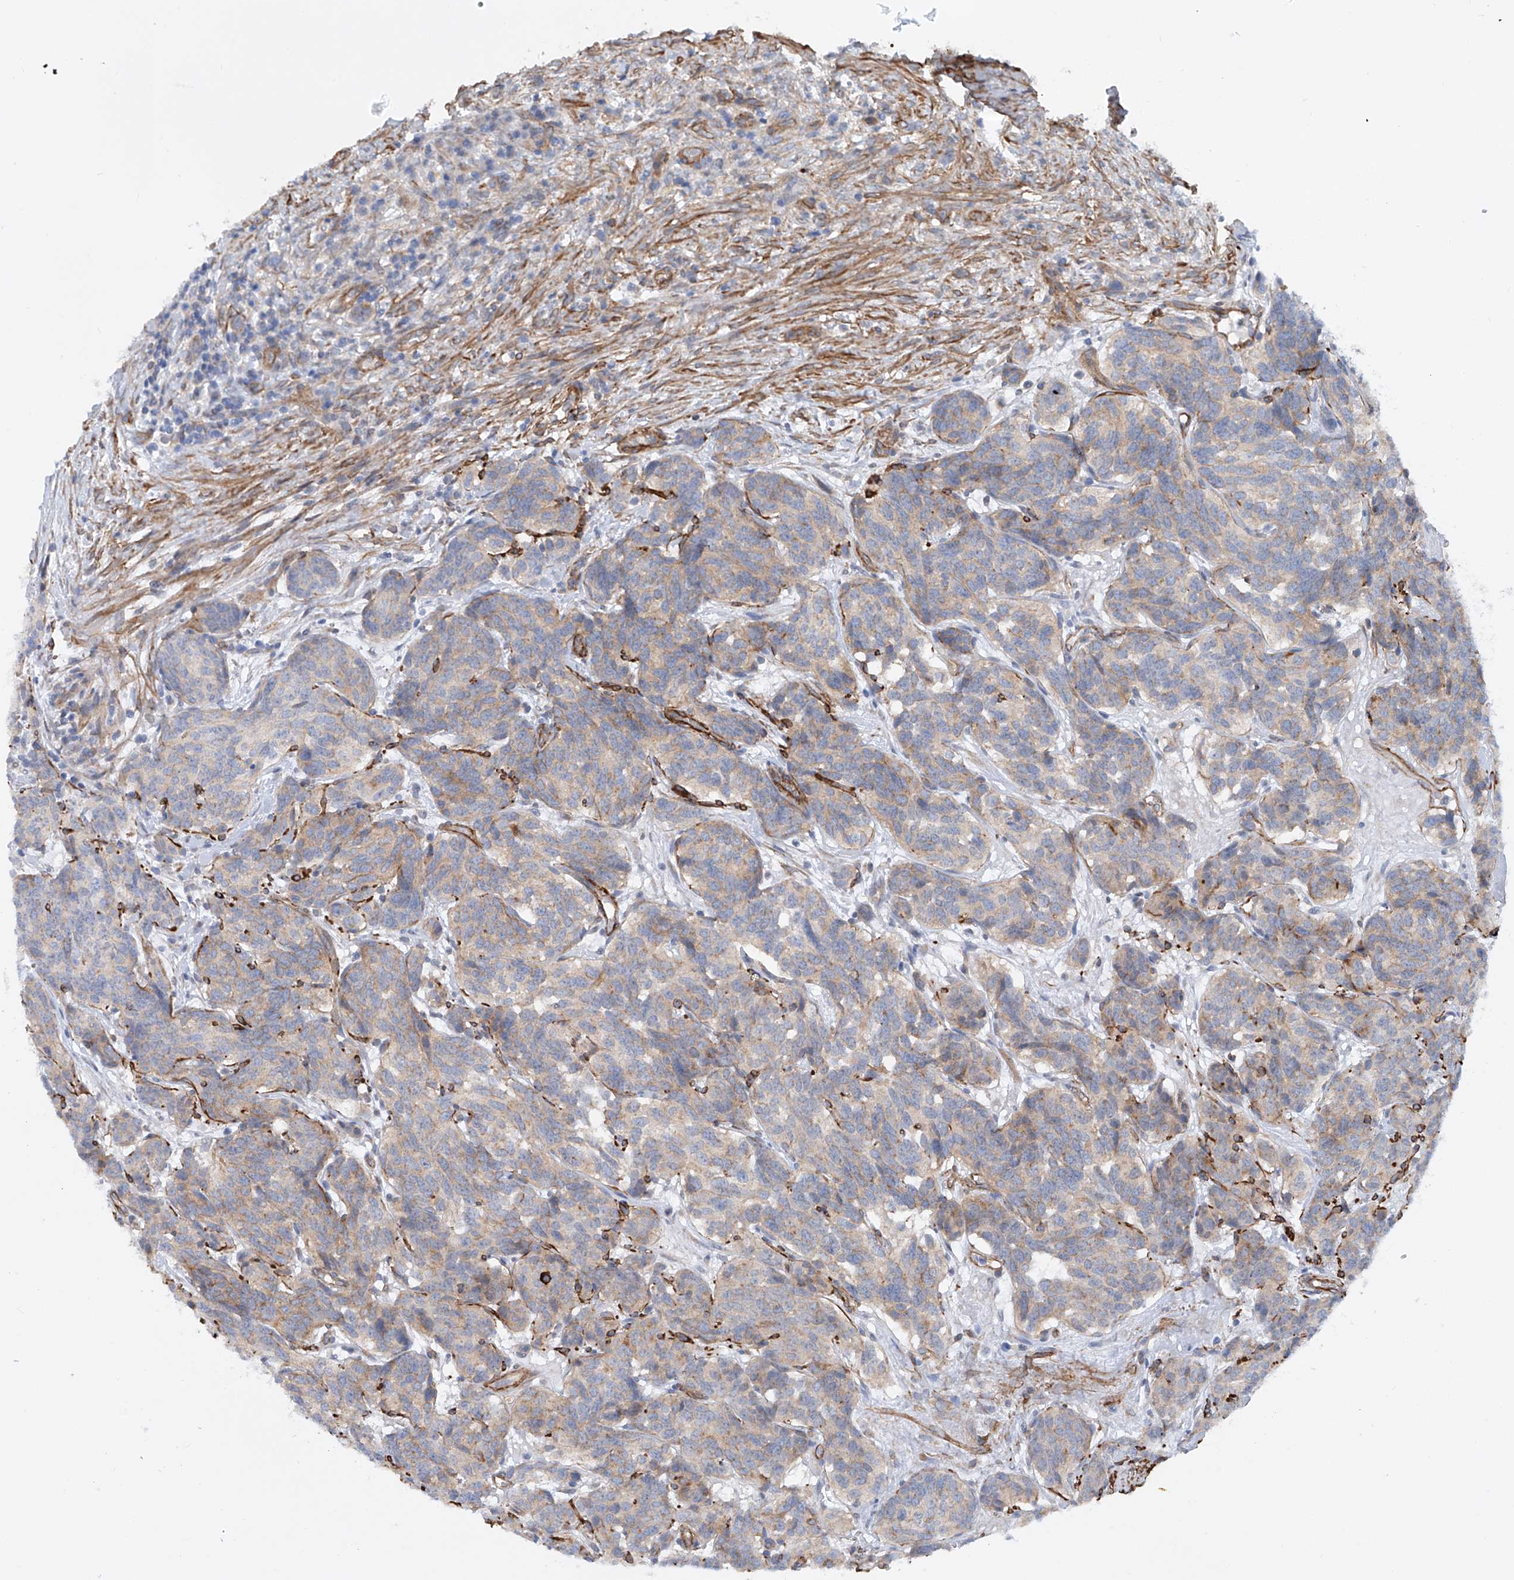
{"staining": {"intensity": "weak", "quantity": "25%-75%", "location": "cytoplasmic/membranous"}, "tissue": "carcinoid", "cell_type": "Tumor cells", "image_type": "cancer", "snomed": [{"axis": "morphology", "description": "Carcinoid, malignant, NOS"}, {"axis": "topography", "description": "Lung"}], "caption": "Carcinoid was stained to show a protein in brown. There is low levels of weak cytoplasmic/membranous staining in approximately 25%-75% of tumor cells. The protein of interest is shown in brown color, while the nuclei are stained blue.", "gene": "ZNF490", "patient": {"sex": "female", "age": 46}}